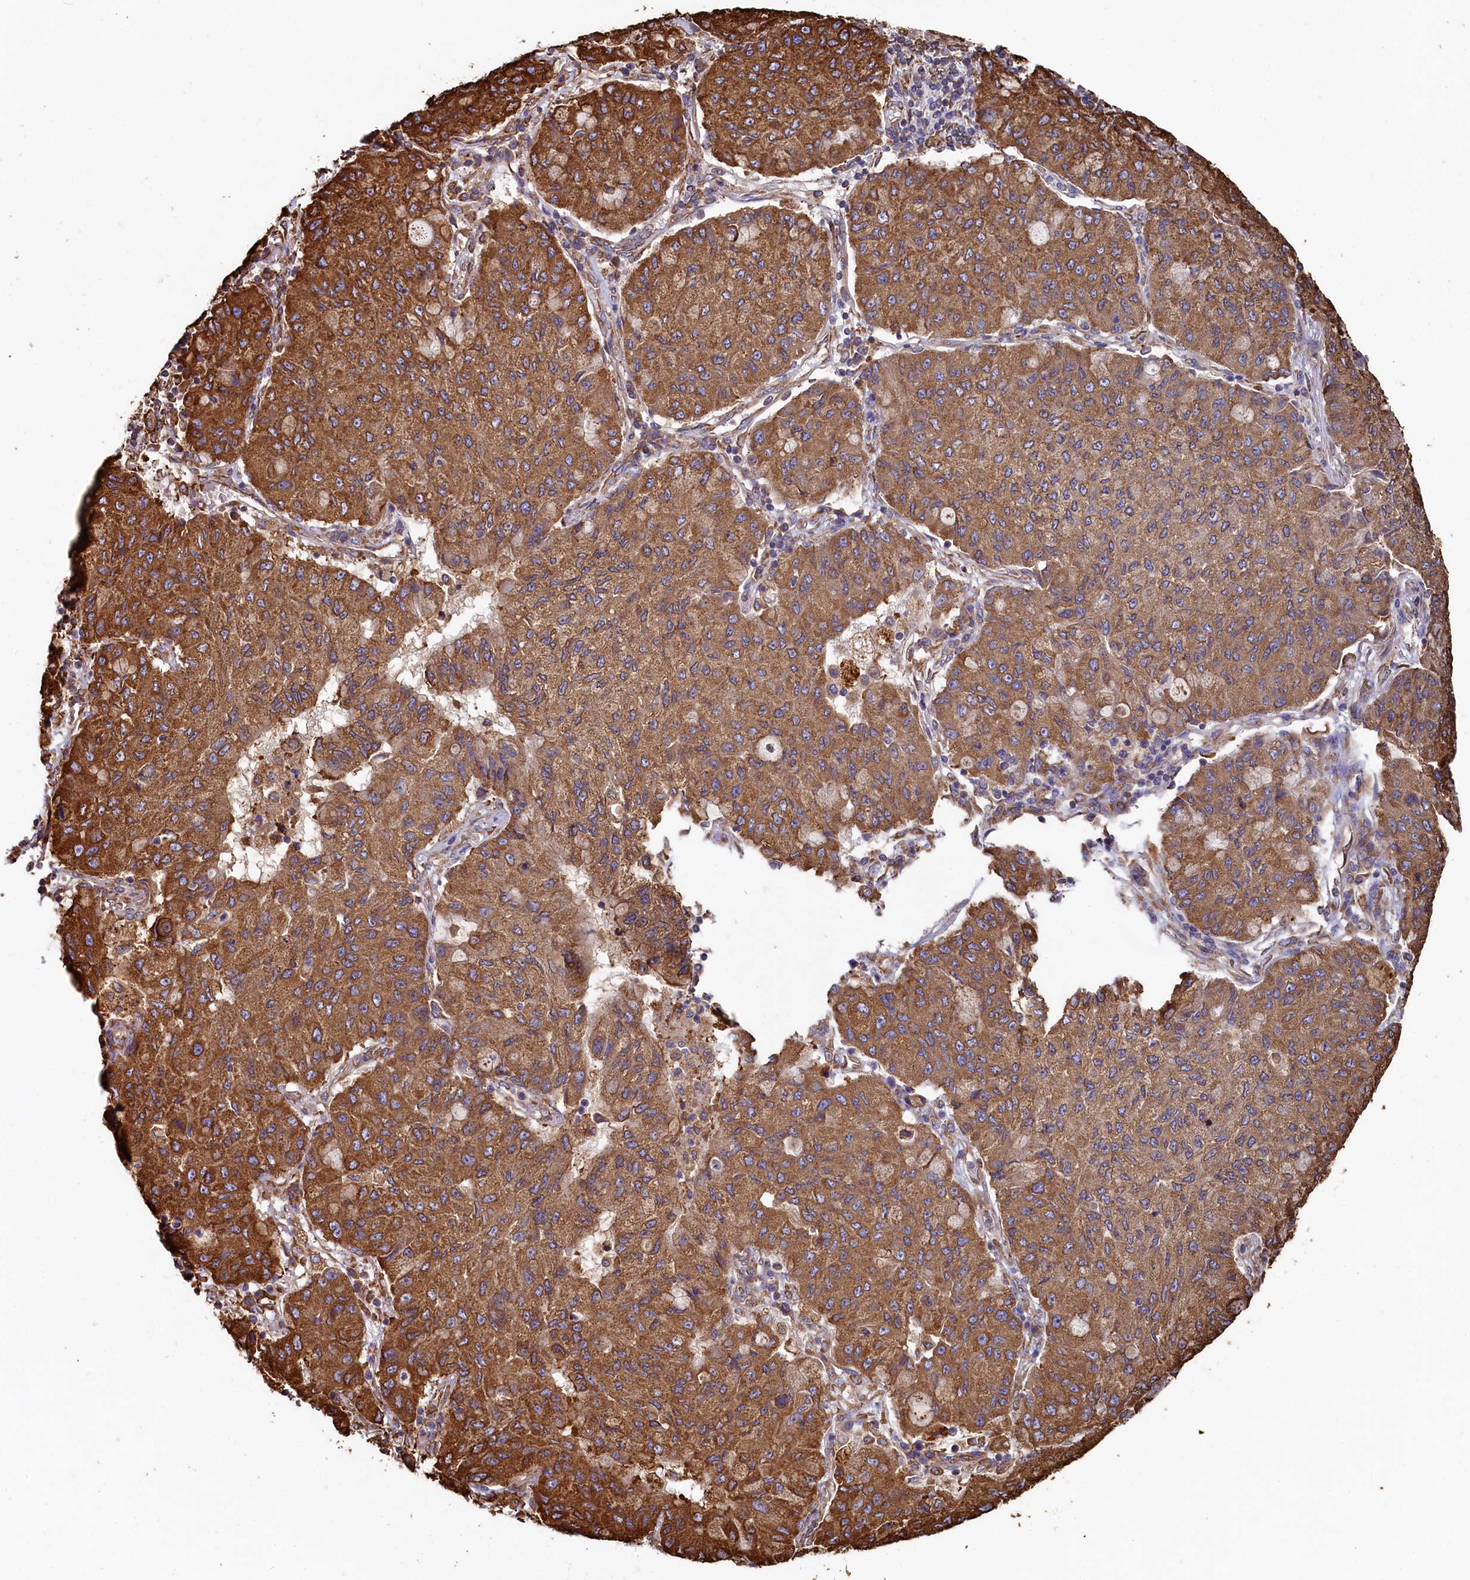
{"staining": {"intensity": "strong", "quantity": ">75%", "location": "cytoplasmic/membranous"}, "tissue": "lung cancer", "cell_type": "Tumor cells", "image_type": "cancer", "snomed": [{"axis": "morphology", "description": "Squamous cell carcinoma, NOS"}, {"axis": "topography", "description": "Lung"}], "caption": "Approximately >75% of tumor cells in lung squamous cell carcinoma show strong cytoplasmic/membranous protein positivity as visualized by brown immunohistochemical staining.", "gene": "NEURL1B", "patient": {"sex": "male", "age": 74}}